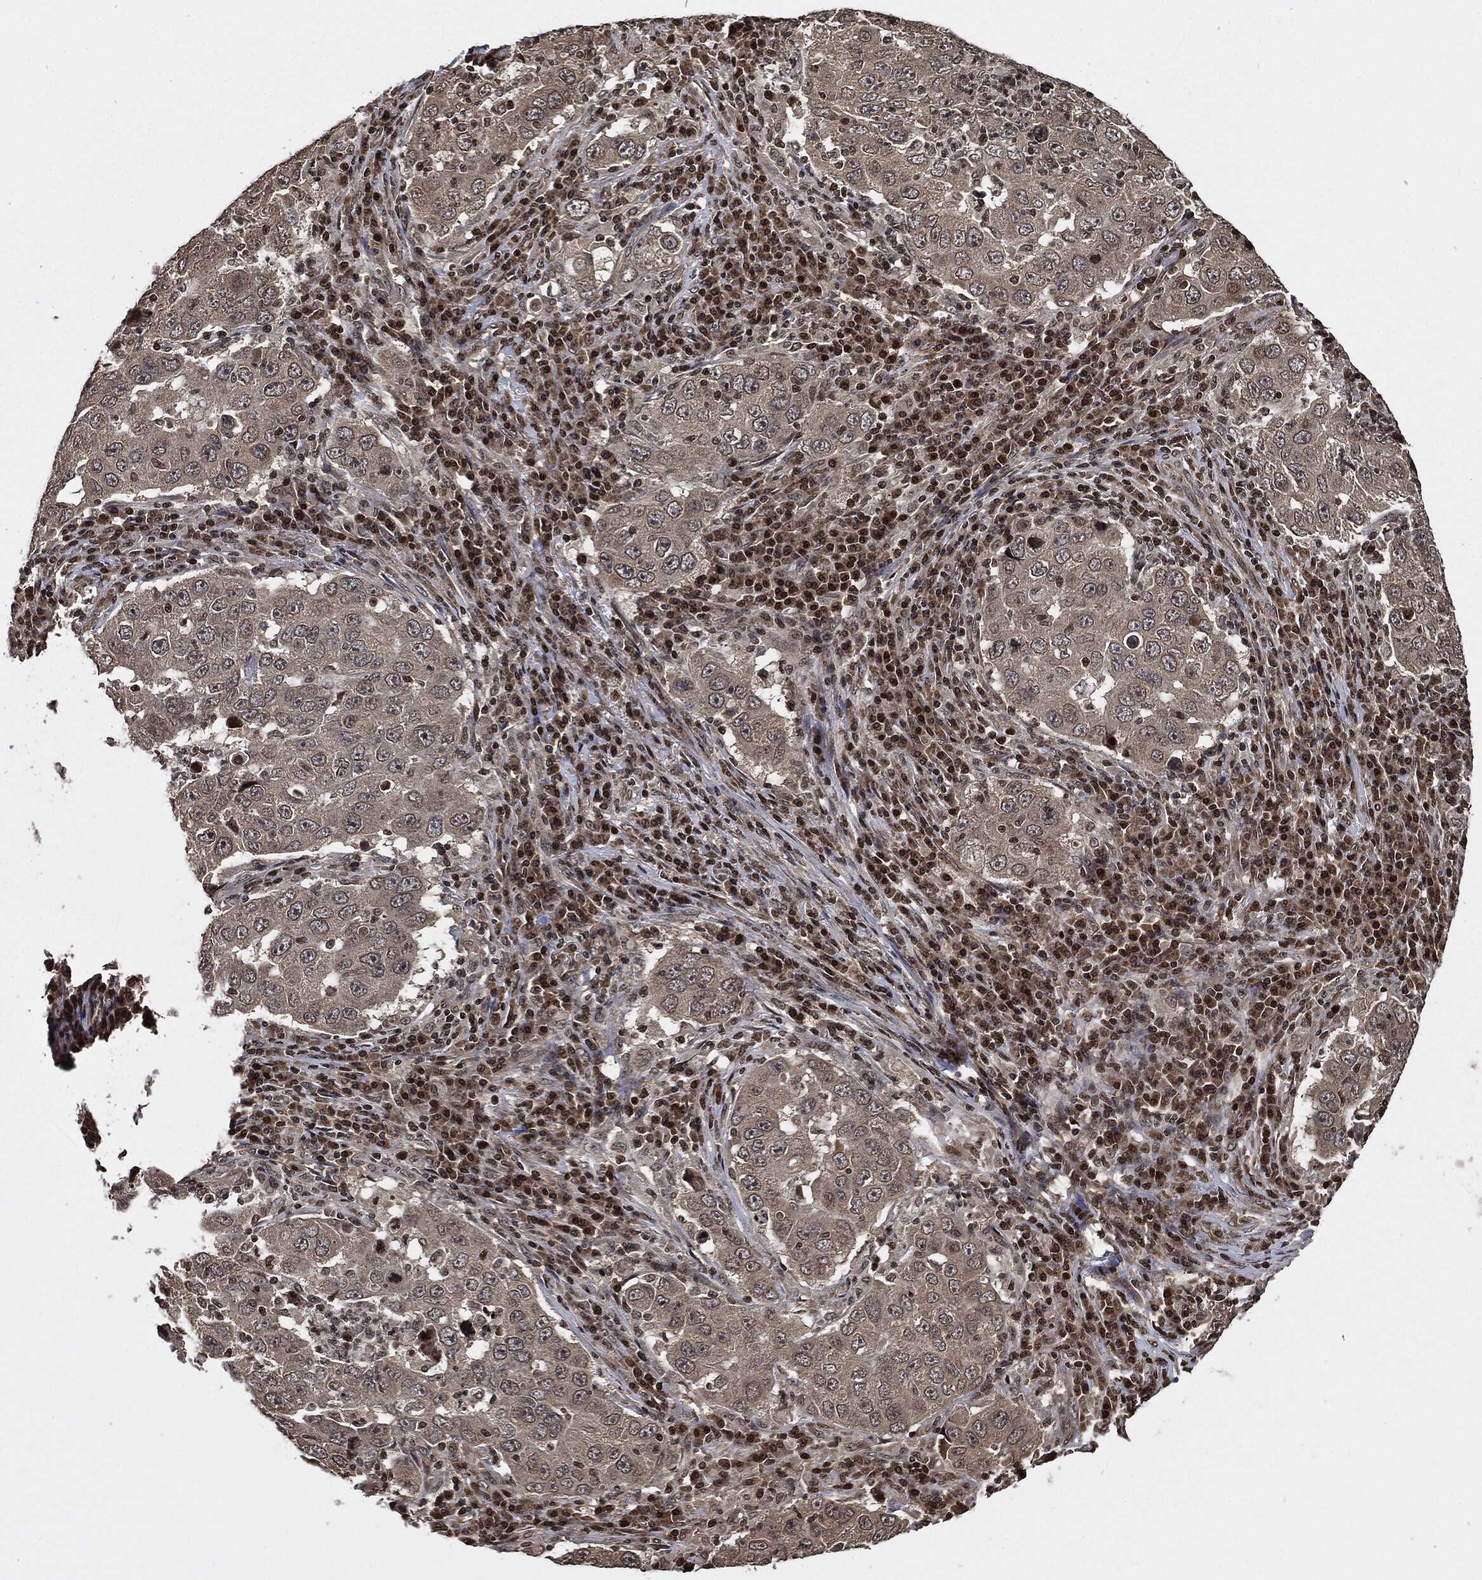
{"staining": {"intensity": "negative", "quantity": "none", "location": "none"}, "tissue": "lung cancer", "cell_type": "Tumor cells", "image_type": "cancer", "snomed": [{"axis": "morphology", "description": "Adenocarcinoma, NOS"}, {"axis": "topography", "description": "Lung"}], "caption": "This is an immunohistochemistry (IHC) photomicrograph of adenocarcinoma (lung). There is no expression in tumor cells.", "gene": "PDK1", "patient": {"sex": "male", "age": 73}}